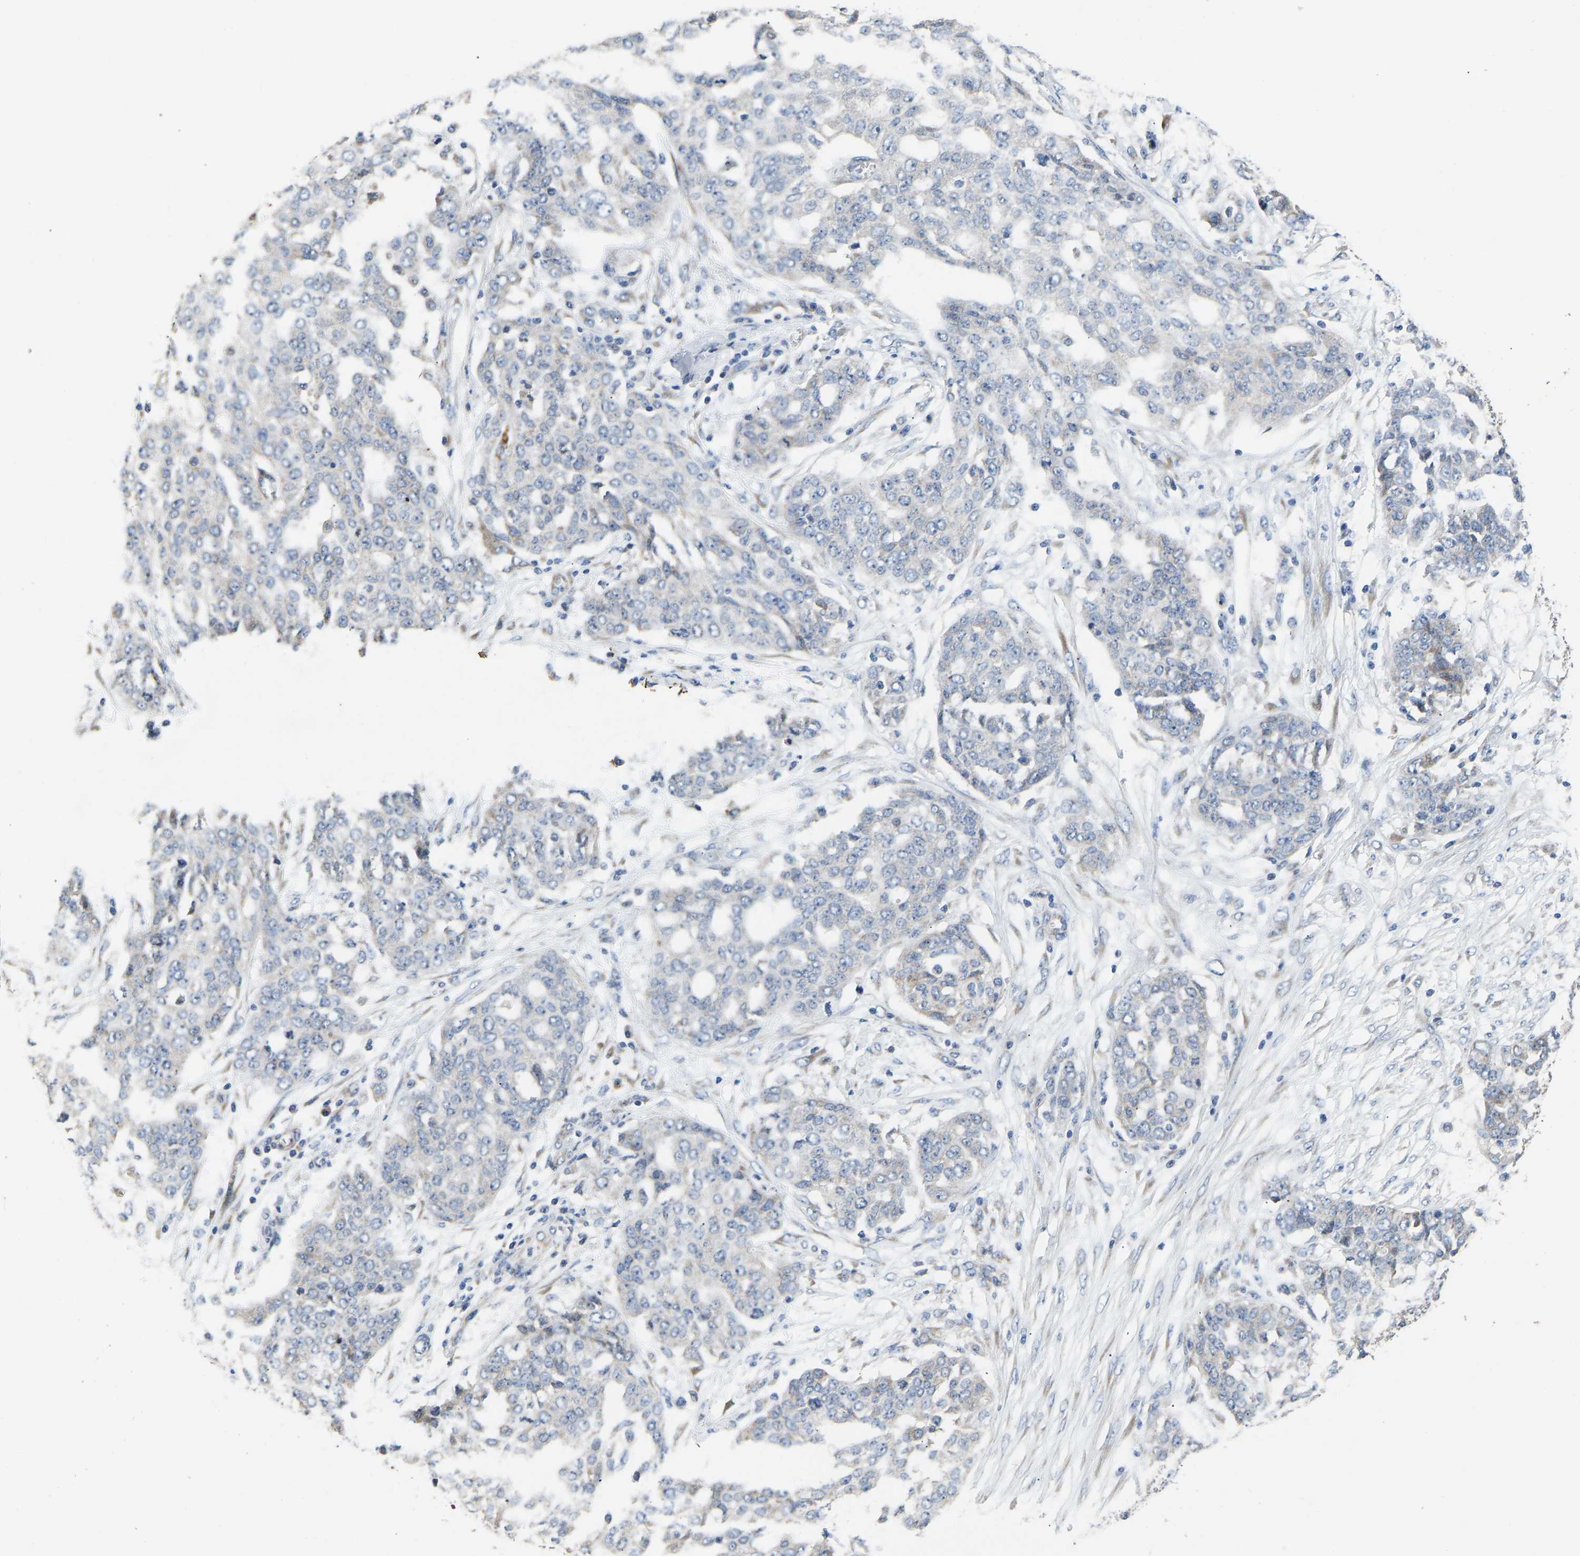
{"staining": {"intensity": "negative", "quantity": "none", "location": "none"}, "tissue": "ovarian cancer", "cell_type": "Tumor cells", "image_type": "cancer", "snomed": [{"axis": "morphology", "description": "Cystadenocarcinoma, serous, NOS"}, {"axis": "topography", "description": "Soft tissue"}, {"axis": "topography", "description": "Ovary"}], "caption": "This is a histopathology image of immunohistochemistry (IHC) staining of ovarian serous cystadenocarcinoma, which shows no expression in tumor cells.", "gene": "TMEM150A", "patient": {"sex": "female", "age": 57}}